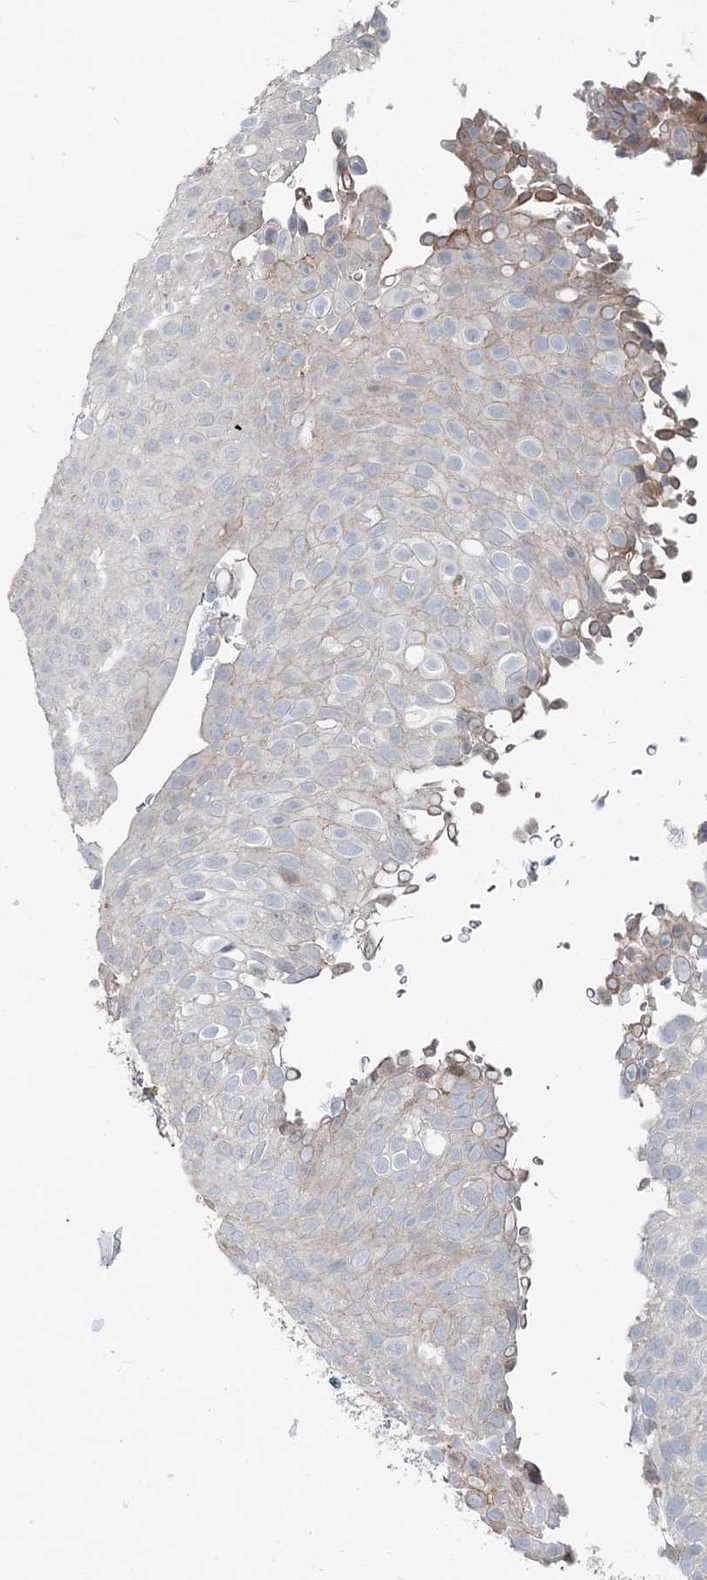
{"staining": {"intensity": "negative", "quantity": "none", "location": "none"}, "tissue": "urothelial cancer", "cell_type": "Tumor cells", "image_type": "cancer", "snomed": [{"axis": "morphology", "description": "Urothelial carcinoma, Low grade"}, {"axis": "topography", "description": "Urinary bladder"}], "caption": "The photomicrograph displays no staining of tumor cells in low-grade urothelial carcinoma. (Stains: DAB immunohistochemistry (IHC) with hematoxylin counter stain, Microscopy: brightfield microscopy at high magnification).", "gene": "FBXL17", "patient": {"sex": "male", "age": 78}}